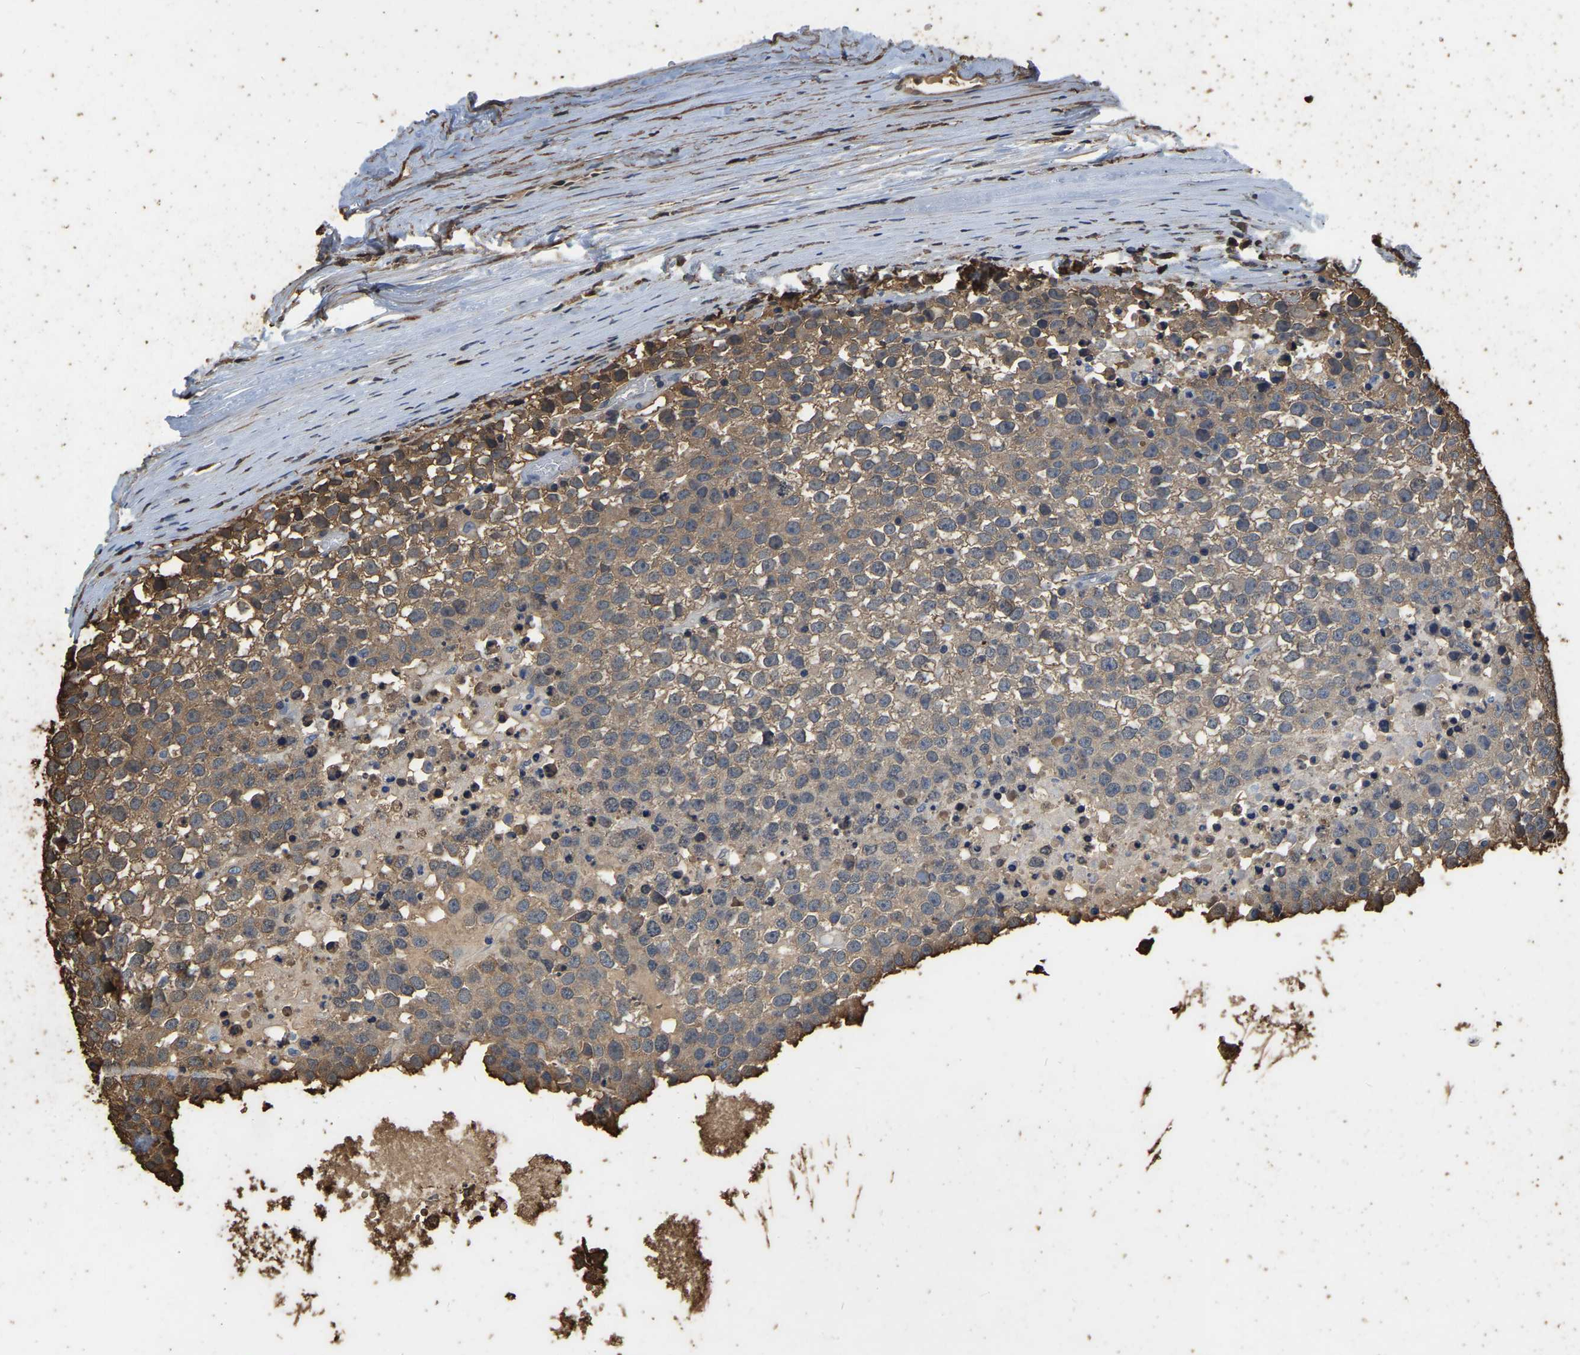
{"staining": {"intensity": "moderate", "quantity": ">75%", "location": "cytoplasmic/membranous"}, "tissue": "testis cancer", "cell_type": "Tumor cells", "image_type": "cancer", "snomed": [{"axis": "morphology", "description": "Seminoma, NOS"}, {"axis": "topography", "description": "Testis"}], "caption": "IHC photomicrograph of human testis seminoma stained for a protein (brown), which demonstrates medium levels of moderate cytoplasmic/membranous staining in approximately >75% of tumor cells.", "gene": "LDHB", "patient": {"sex": "male", "age": 65}}